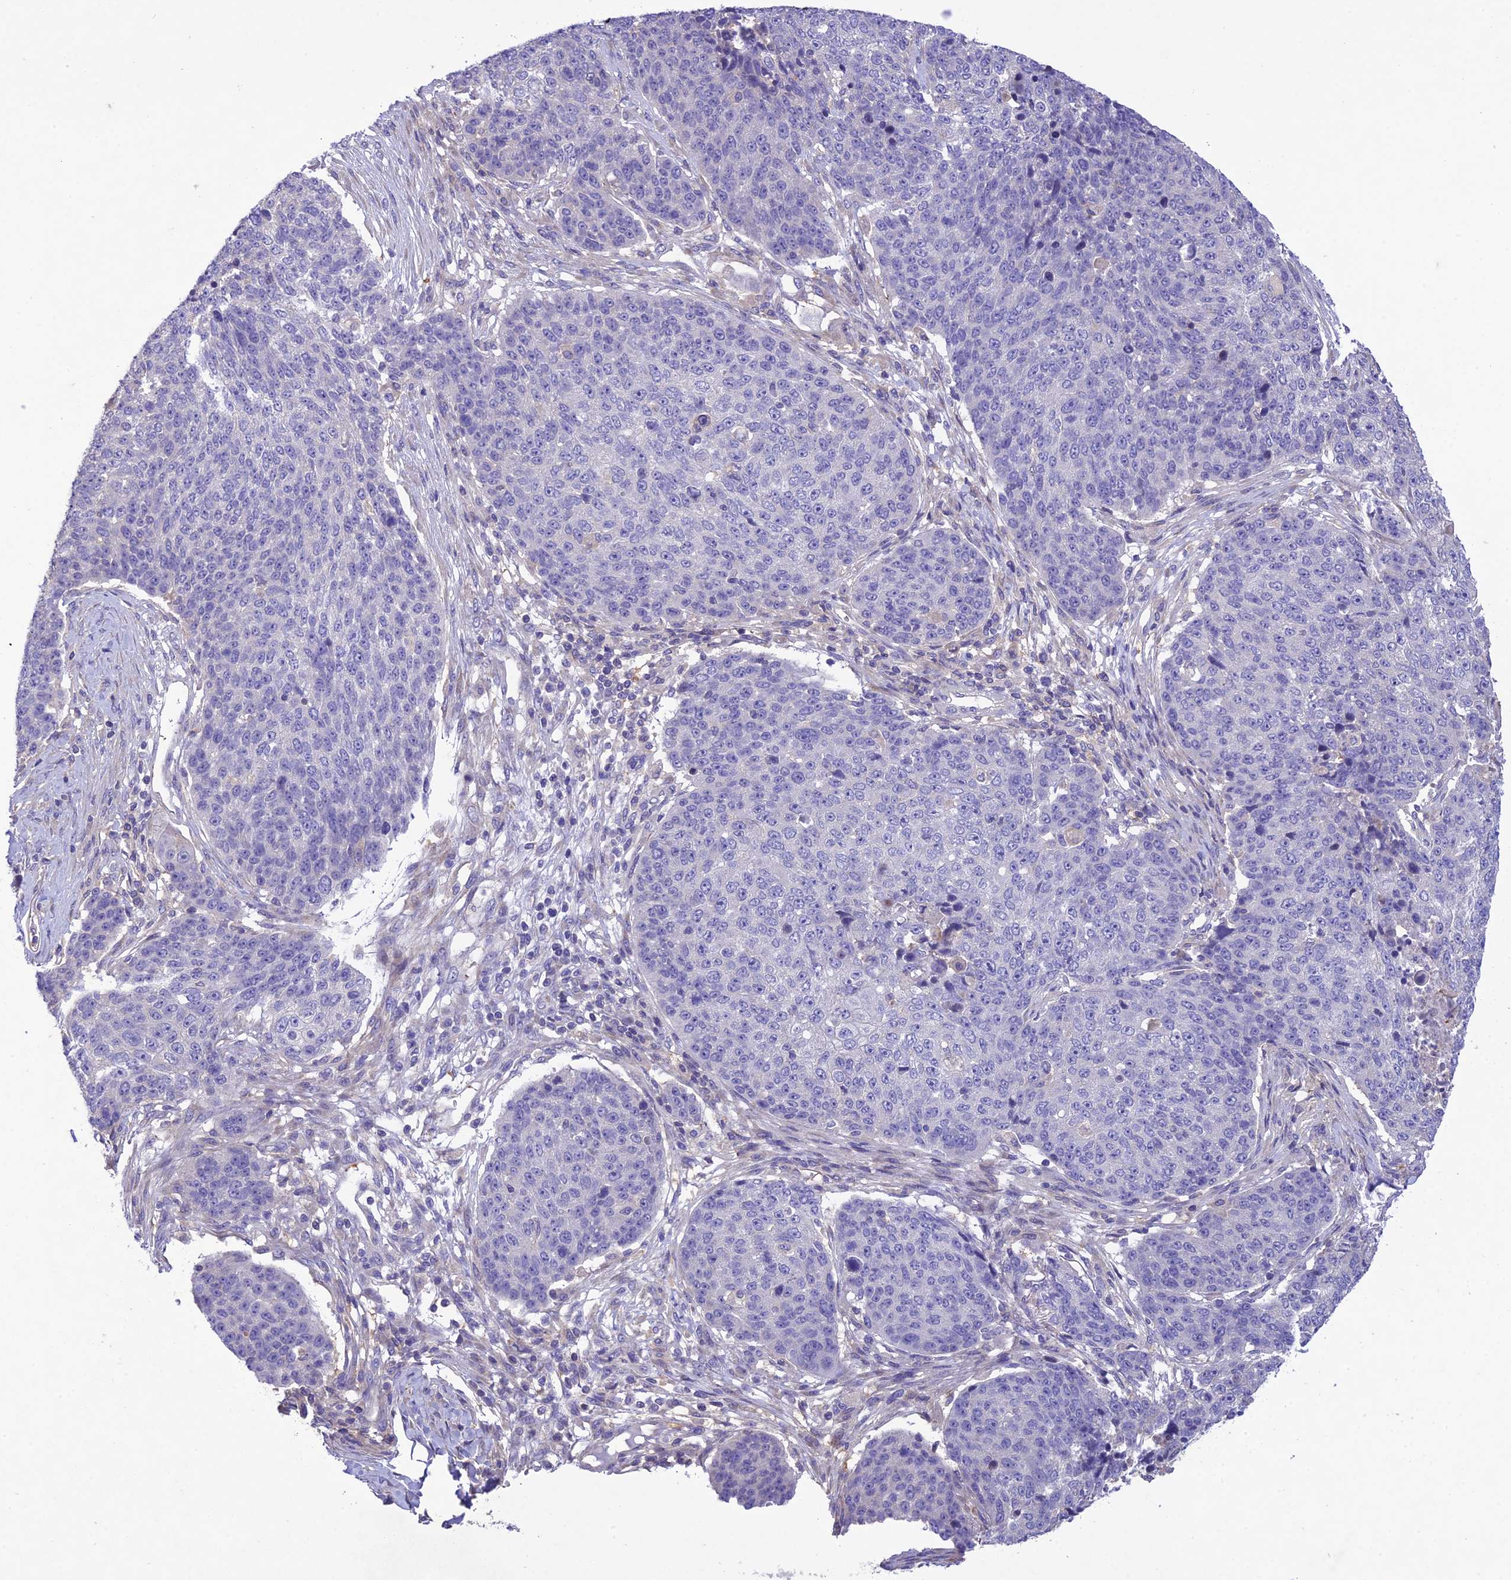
{"staining": {"intensity": "negative", "quantity": "none", "location": "none"}, "tissue": "lung cancer", "cell_type": "Tumor cells", "image_type": "cancer", "snomed": [{"axis": "morphology", "description": "Normal tissue, NOS"}, {"axis": "morphology", "description": "Squamous cell carcinoma, NOS"}, {"axis": "topography", "description": "Lymph node"}, {"axis": "topography", "description": "Lung"}], "caption": "Lung cancer (squamous cell carcinoma) was stained to show a protein in brown. There is no significant staining in tumor cells. (DAB immunohistochemistry visualized using brightfield microscopy, high magnification).", "gene": "SNX24", "patient": {"sex": "male", "age": 66}}